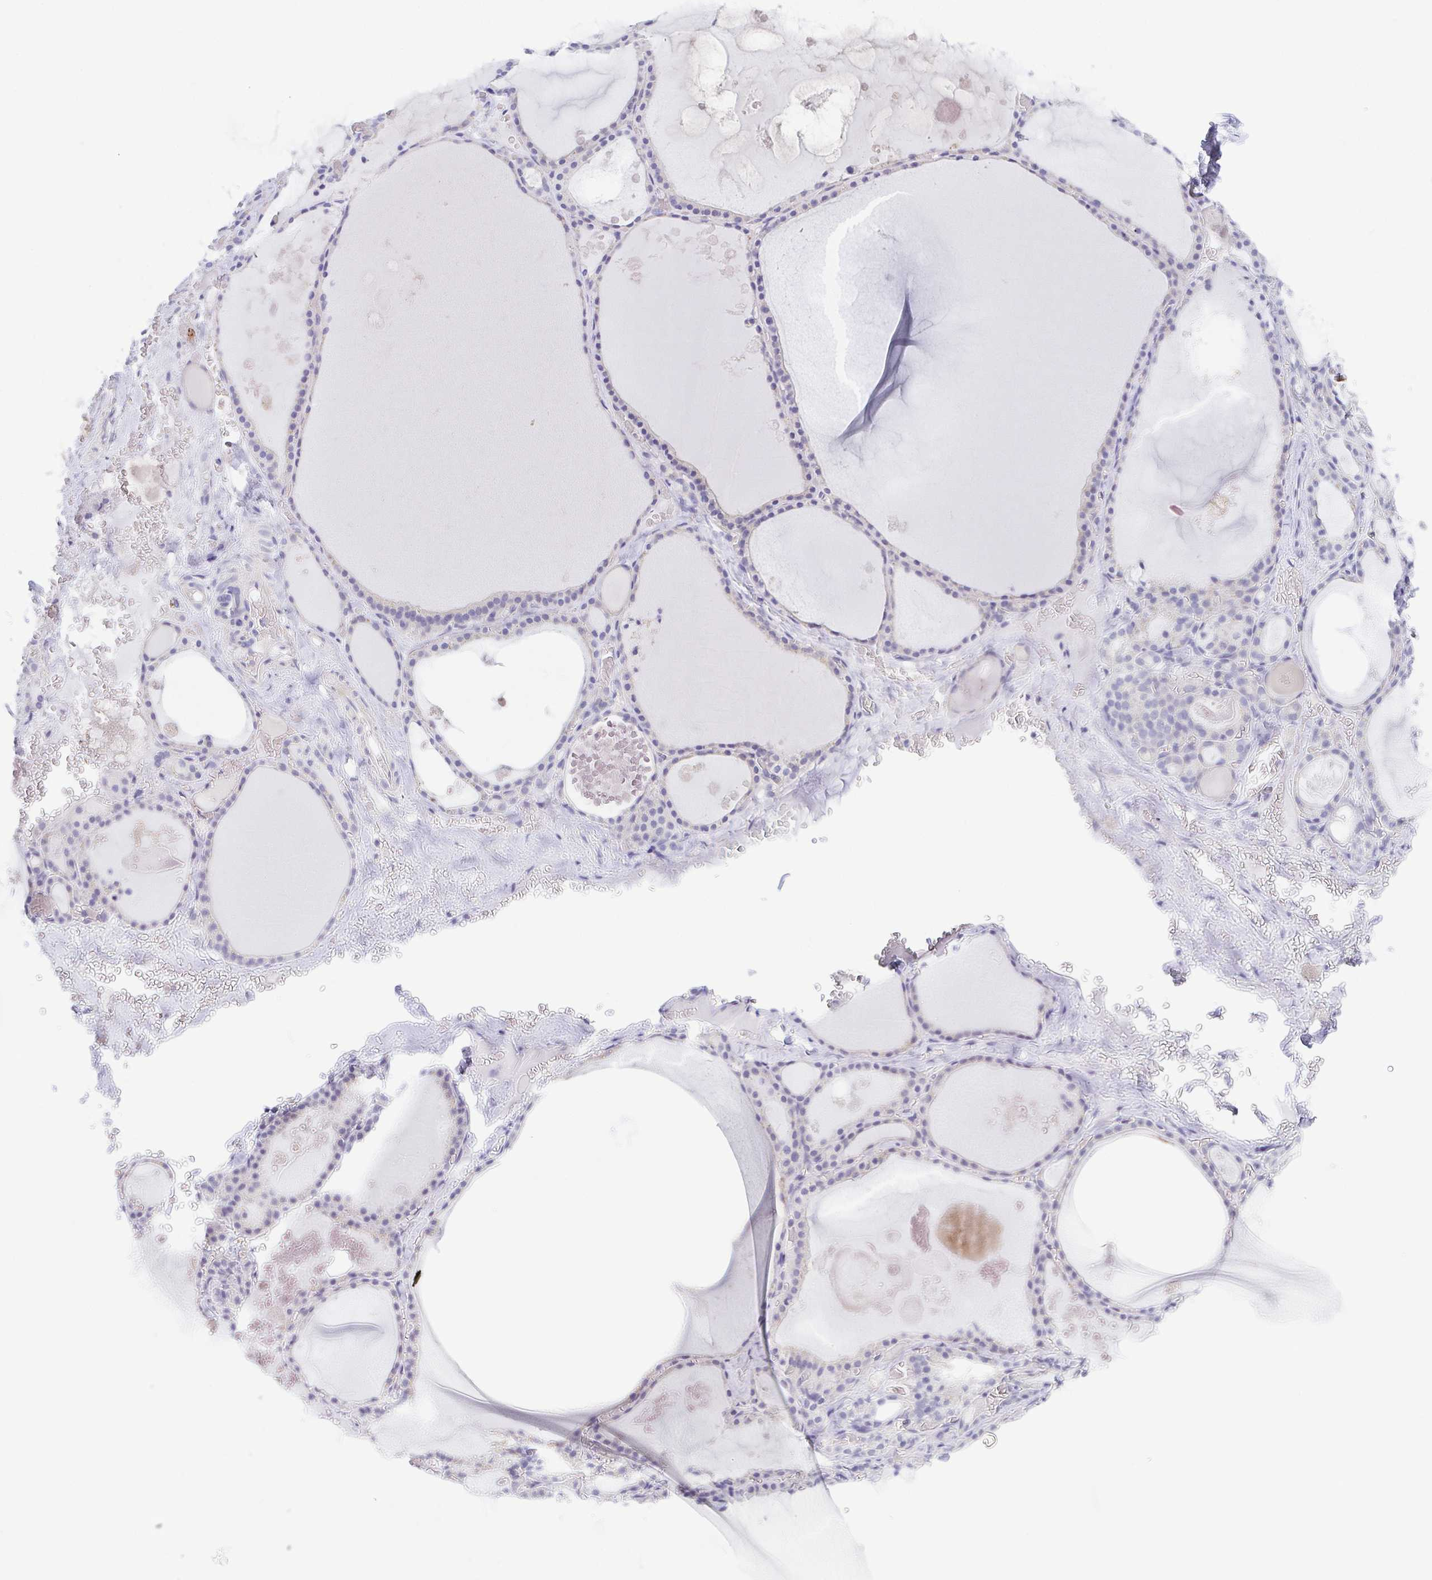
{"staining": {"intensity": "weak", "quantity": "<25%", "location": "cytoplasmic/membranous"}, "tissue": "thyroid gland", "cell_type": "Glandular cells", "image_type": "normal", "snomed": [{"axis": "morphology", "description": "Normal tissue, NOS"}, {"axis": "topography", "description": "Thyroid gland"}], "caption": "Immunohistochemistry (IHC) histopathology image of benign thyroid gland: thyroid gland stained with DAB (3,3'-diaminobenzidine) displays no significant protein positivity in glandular cells. (IHC, brightfield microscopy, high magnification).", "gene": "PKDREJ", "patient": {"sex": "male", "age": 56}}